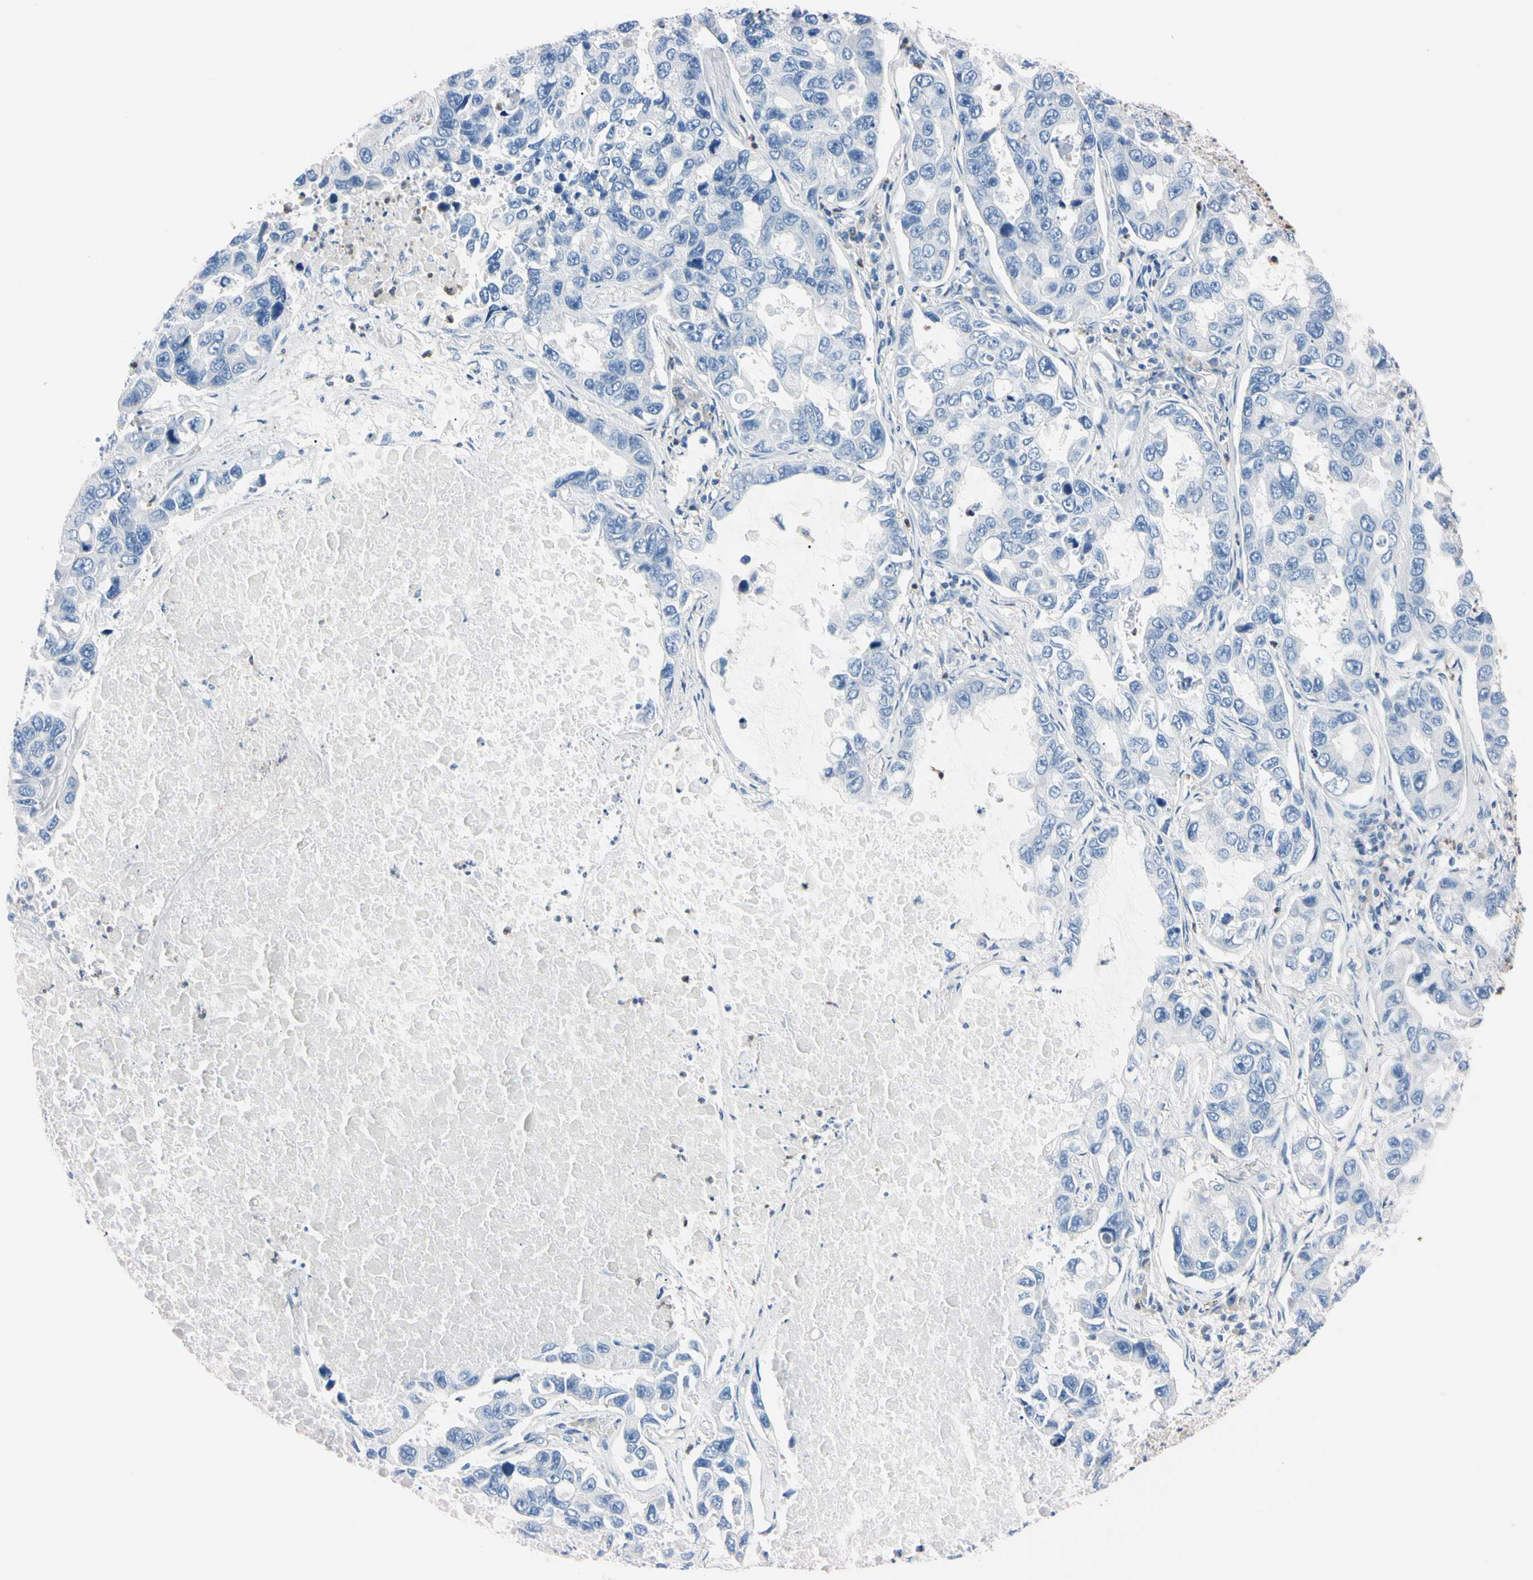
{"staining": {"intensity": "negative", "quantity": "none", "location": "none"}, "tissue": "lung cancer", "cell_type": "Tumor cells", "image_type": "cancer", "snomed": [{"axis": "morphology", "description": "Adenocarcinoma, NOS"}, {"axis": "topography", "description": "Lung"}], "caption": "An image of lung cancer (adenocarcinoma) stained for a protein reveals no brown staining in tumor cells.", "gene": "NCF4", "patient": {"sex": "male", "age": 64}}